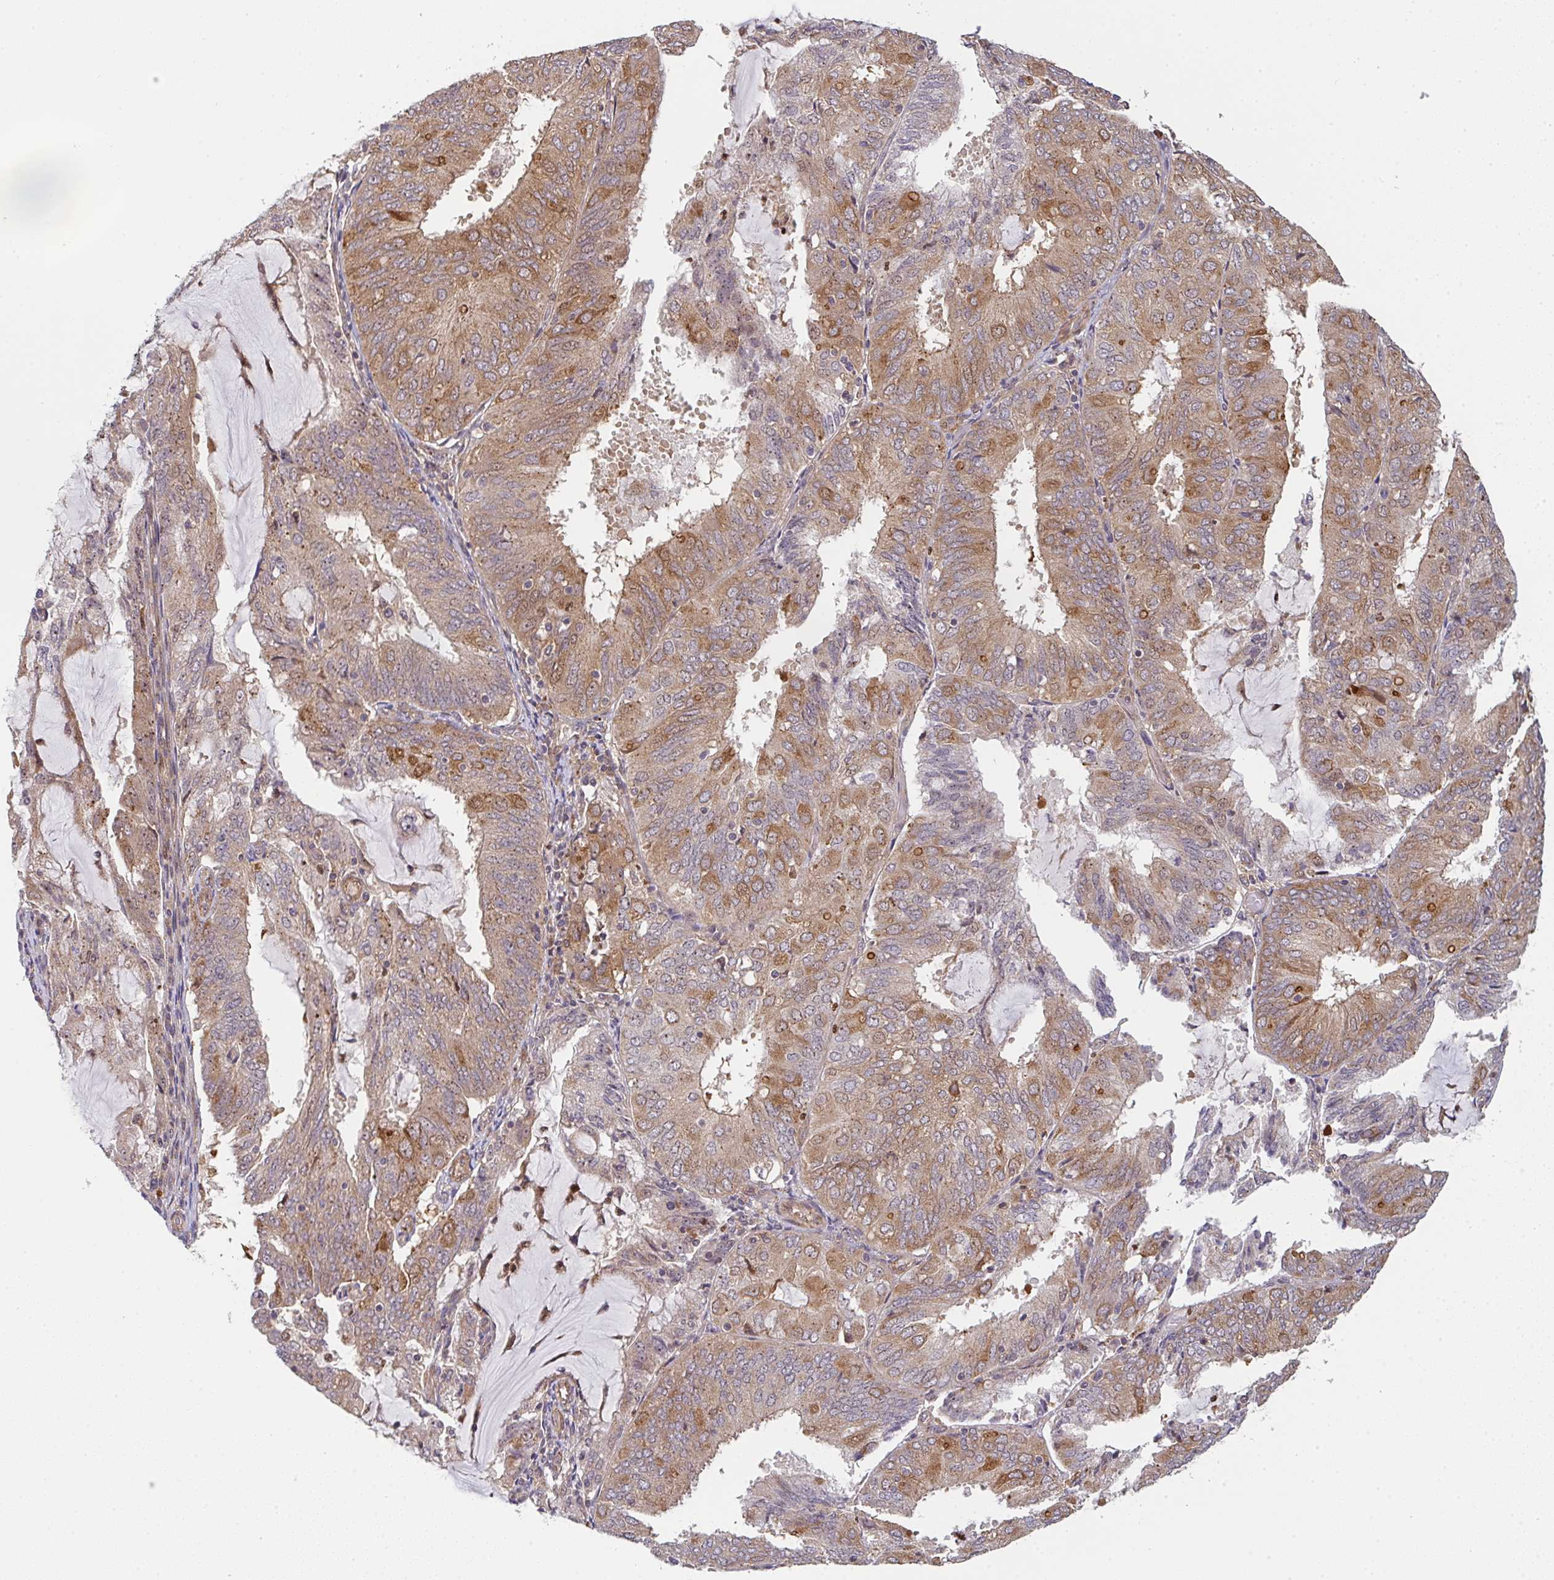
{"staining": {"intensity": "moderate", "quantity": "25%-75%", "location": "cytoplasmic/membranous,nuclear"}, "tissue": "endometrial cancer", "cell_type": "Tumor cells", "image_type": "cancer", "snomed": [{"axis": "morphology", "description": "Adenocarcinoma, NOS"}, {"axis": "topography", "description": "Endometrium"}], "caption": "Endometrial cancer stained with a brown dye exhibits moderate cytoplasmic/membranous and nuclear positive expression in approximately 25%-75% of tumor cells.", "gene": "SIMC1", "patient": {"sex": "female", "age": 81}}